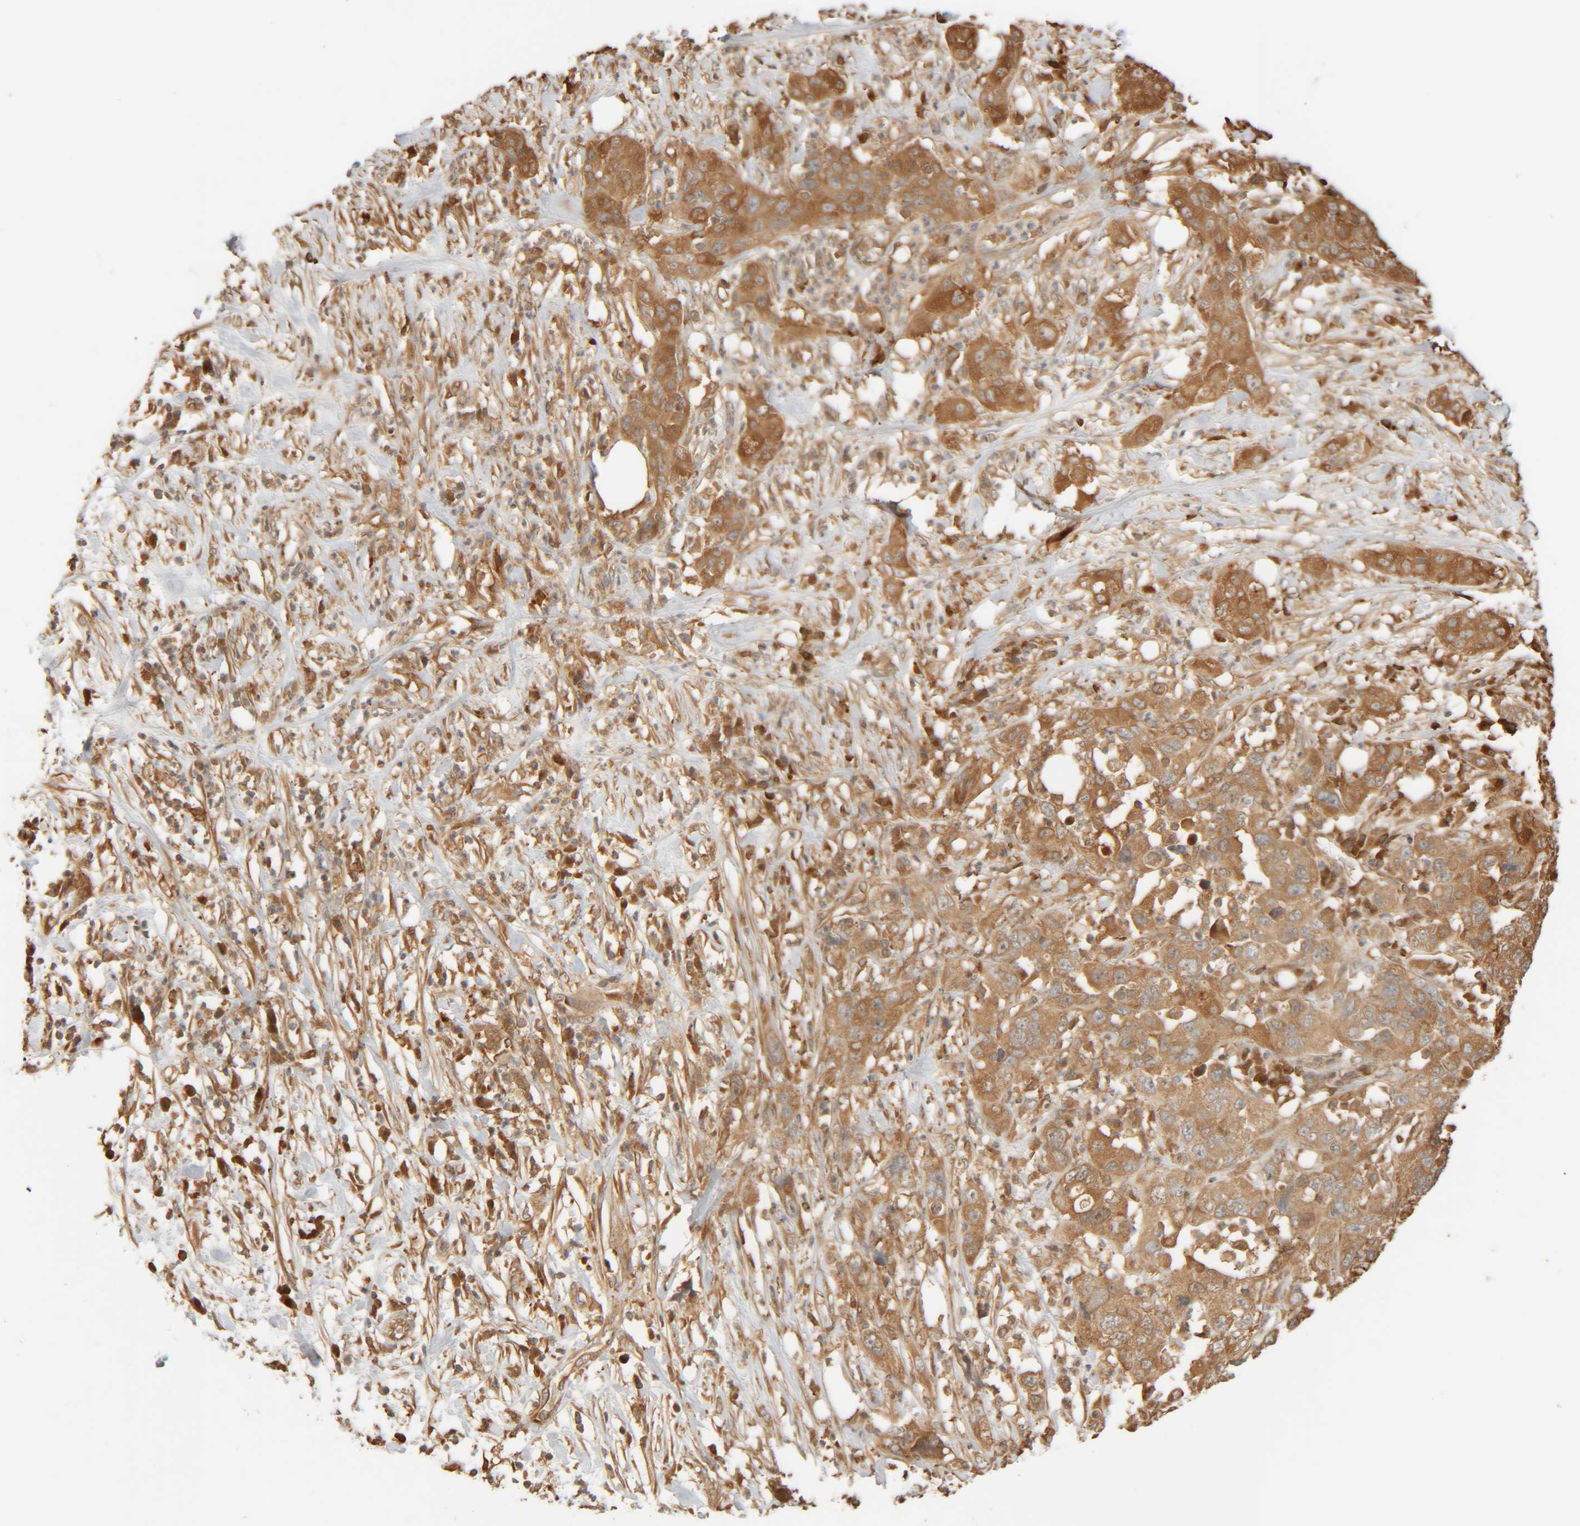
{"staining": {"intensity": "moderate", "quantity": ">75%", "location": "cytoplasmic/membranous"}, "tissue": "pancreatic cancer", "cell_type": "Tumor cells", "image_type": "cancer", "snomed": [{"axis": "morphology", "description": "Adenocarcinoma, NOS"}, {"axis": "topography", "description": "Pancreas"}], "caption": "High-magnification brightfield microscopy of pancreatic cancer (adenocarcinoma) stained with DAB (brown) and counterstained with hematoxylin (blue). tumor cells exhibit moderate cytoplasmic/membranous staining is appreciated in about>75% of cells.", "gene": "TMEM192", "patient": {"sex": "female", "age": 78}}